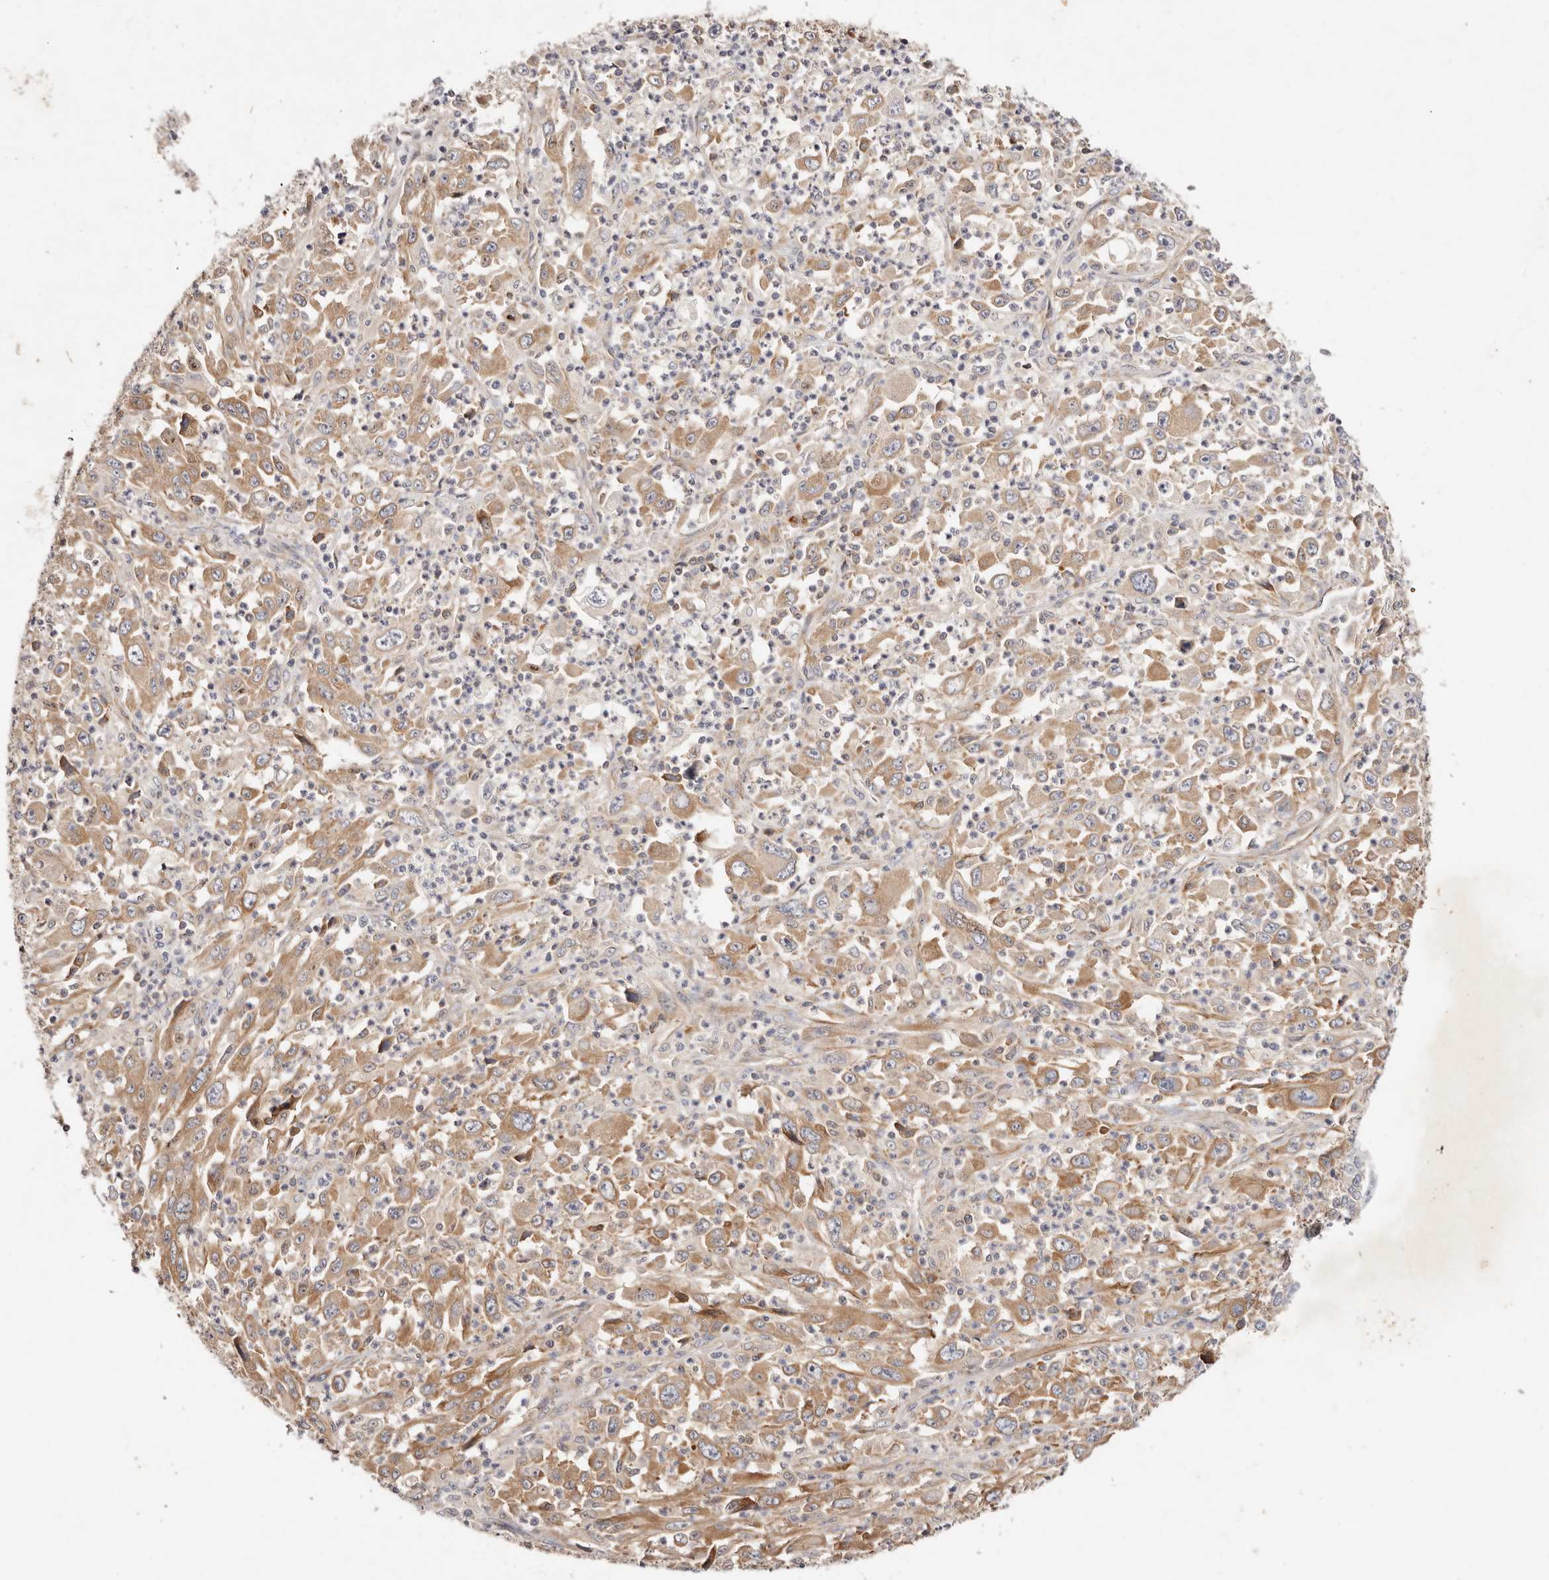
{"staining": {"intensity": "moderate", "quantity": ">75%", "location": "cytoplasmic/membranous"}, "tissue": "melanoma", "cell_type": "Tumor cells", "image_type": "cancer", "snomed": [{"axis": "morphology", "description": "Malignant melanoma, Metastatic site"}, {"axis": "topography", "description": "Skin"}], "caption": "This is a micrograph of IHC staining of malignant melanoma (metastatic site), which shows moderate positivity in the cytoplasmic/membranous of tumor cells.", "gene": "GNA13", "patient": {"sex": "female", "age": 56}}